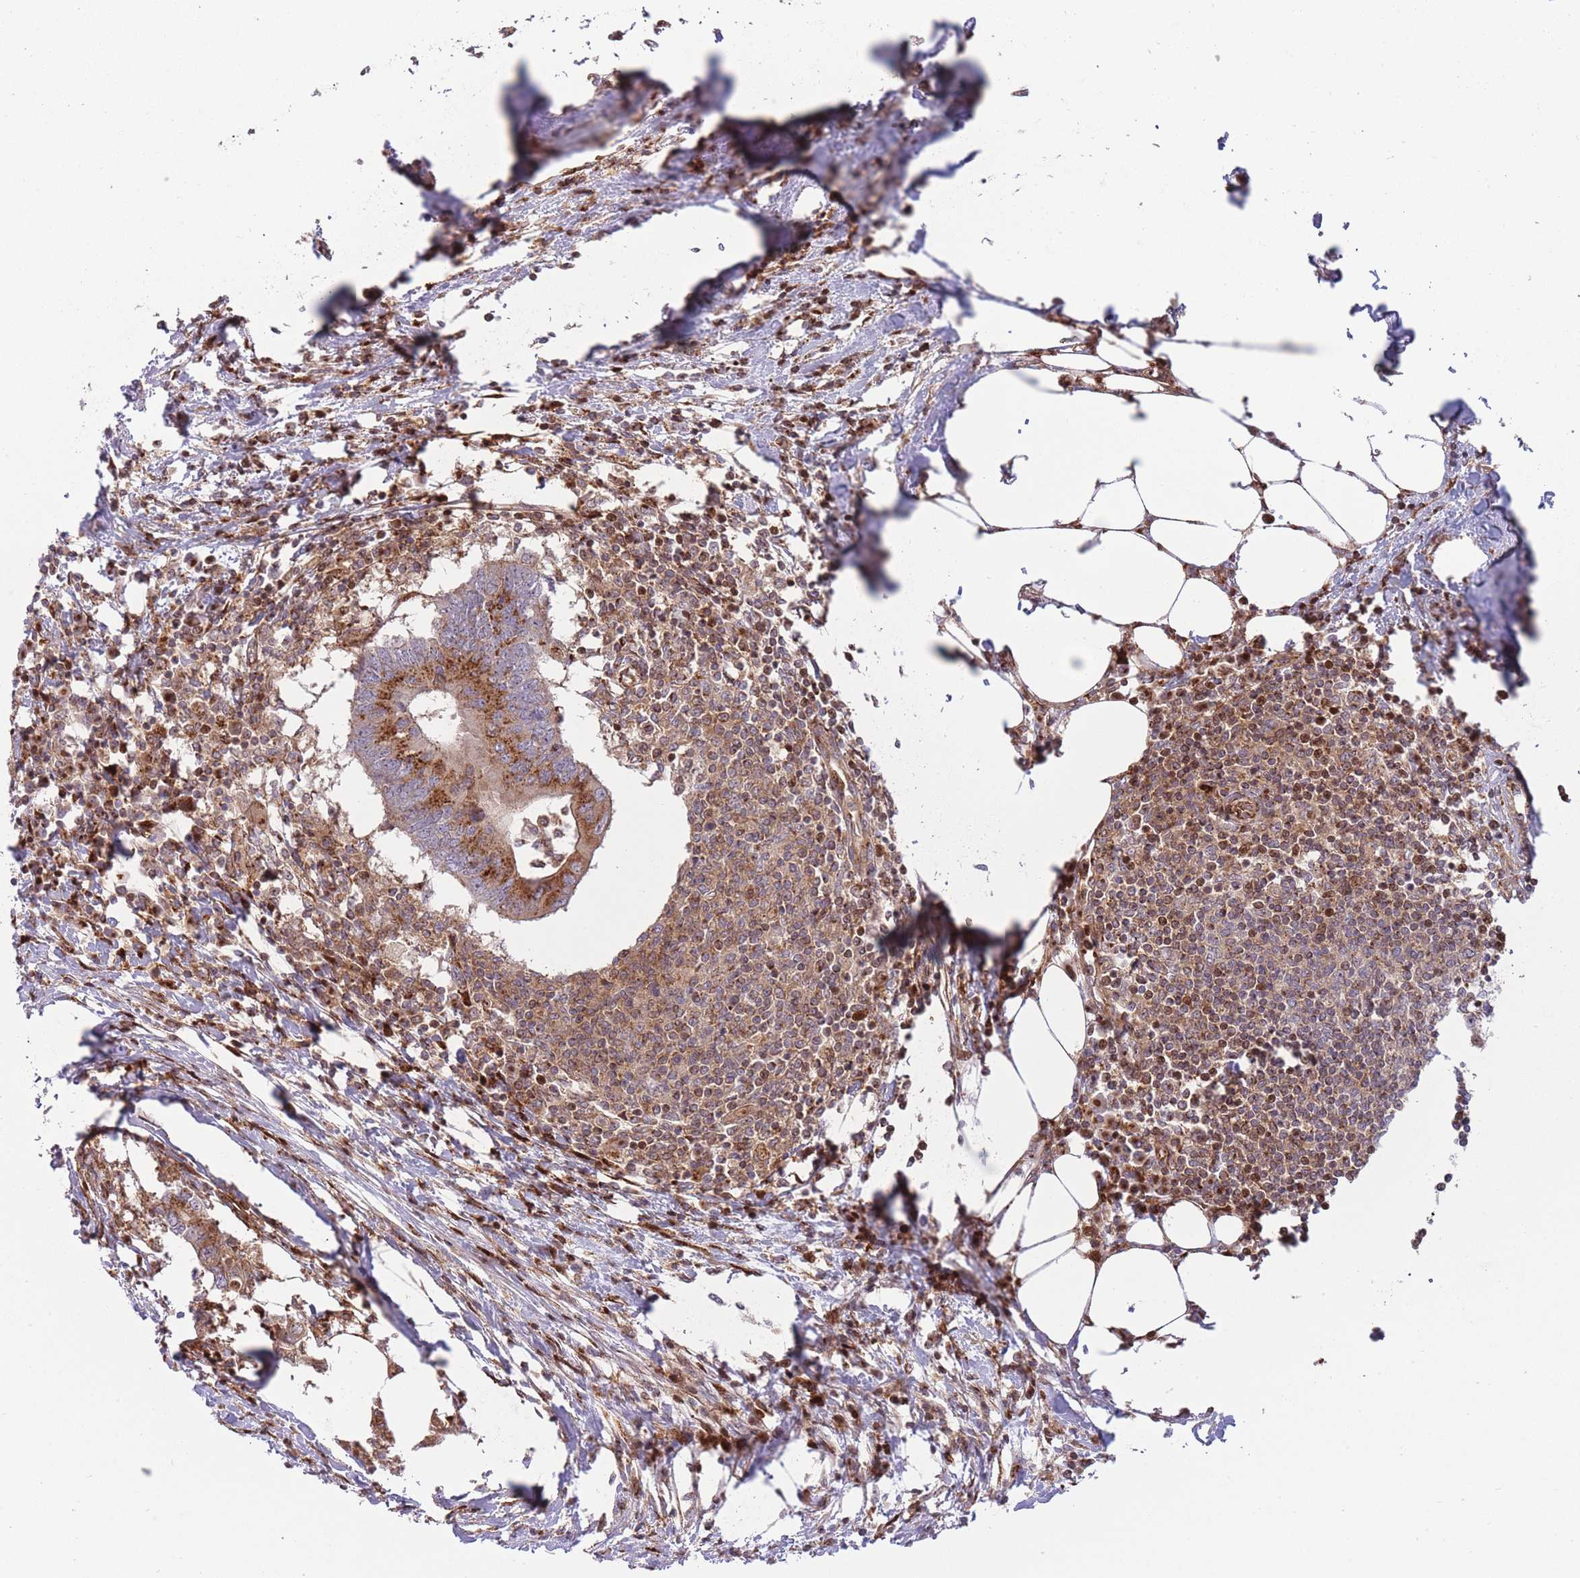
{"staining": {"intensity": "moderate", "quantity": ">75%", "location": "cytoplasmic/membranous"}, "tissue": "colorectal cancer", "cell_type": "Tumor cells", "image_type": "cancer", "snomed": [{"axis": "morphology", "description": "Adenocarcinoma, NOS"}, {"axis": "topography", "description": "Colon"}], "caption": "Tumor cells demonstrate moderate cytoplasmic/membranous staining in about >75% of cells in colorectal adenocarcinoma.", "gene": "PPP3R2", "patient": {"sex": "male", "age": 71}}